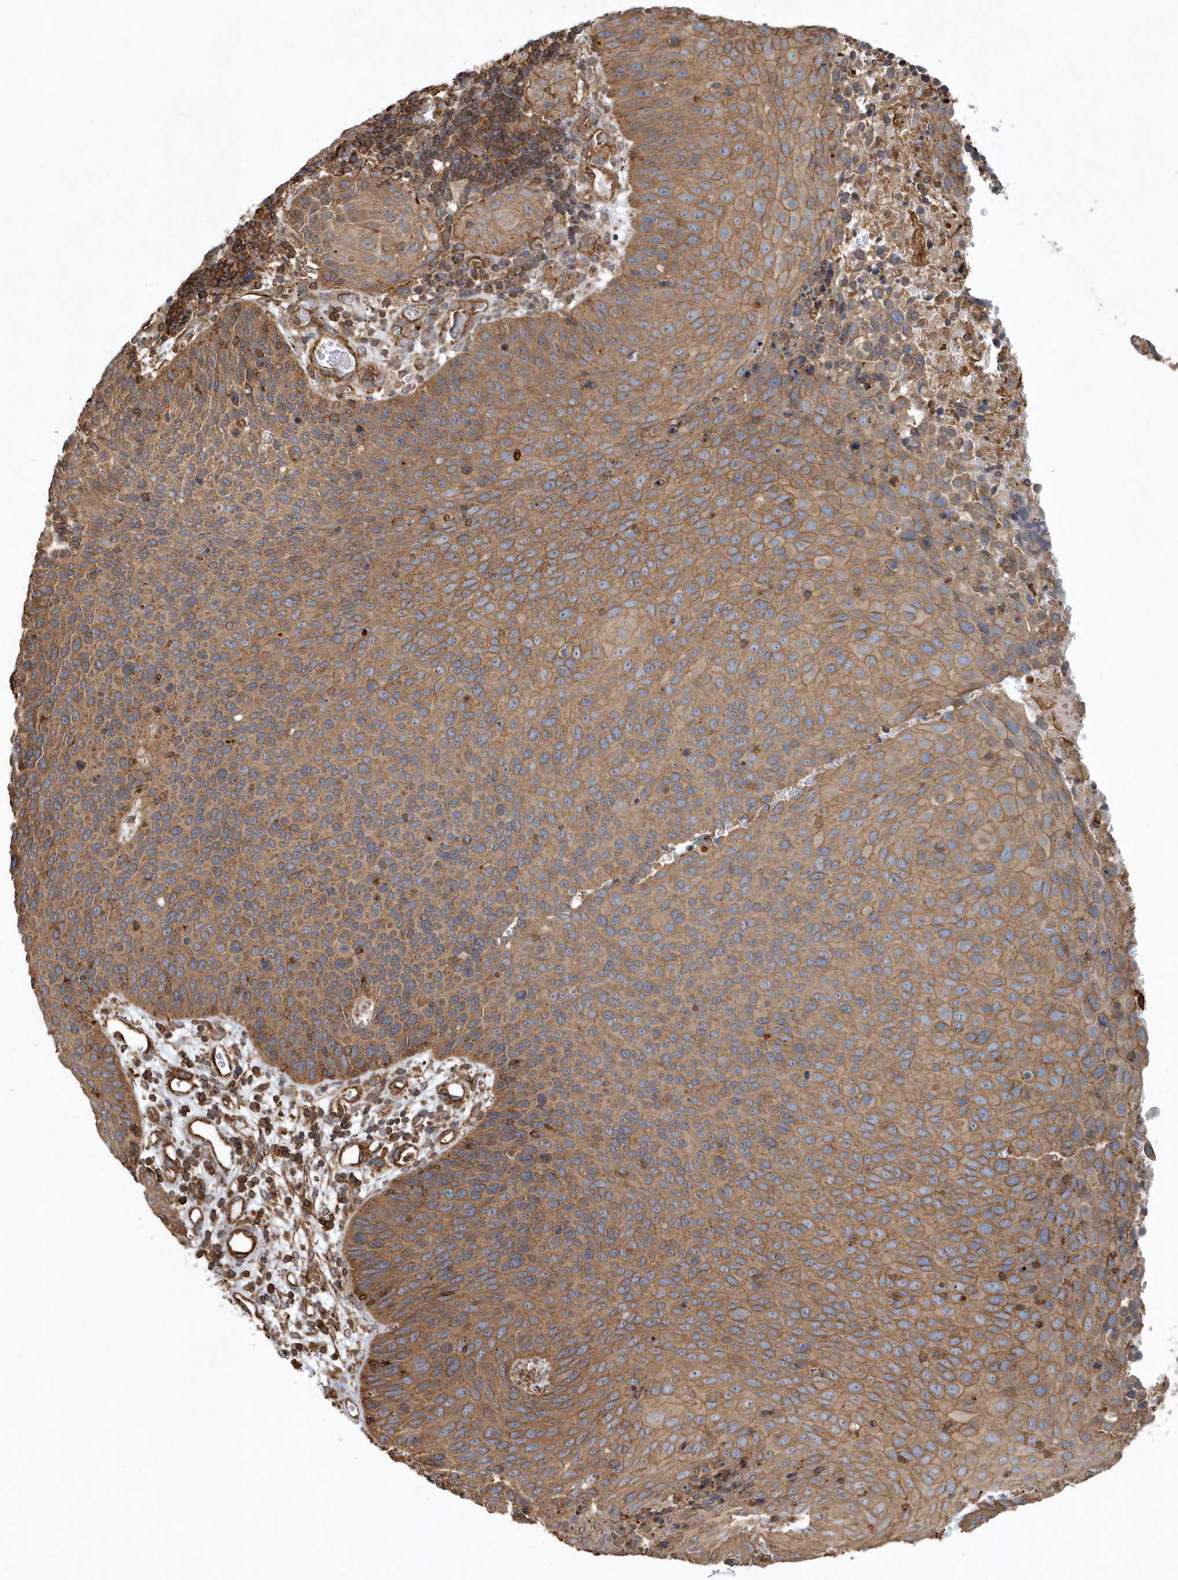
{"staining": {"intensity": "moderate", "quantity": ">75%", "location": "cytoplasmic/membranous"}, "tissue": "cervical cancer", "cell_type": "Tumor cells", "image_type": "cancer", "snomed": [{"axis": "morphology", "description": "Squamous cell carcinoma, NOS"}, {"axis": "topography", "description": "Cervix"}], "caption": "A micrograph showing moderate cytoplasmic/membranous staining in about >75% of tumor cells in squamous cell carcinoma (cervical), as visualized by brown immunohistochemical staining.", "gene": "MMUT", "patient": {"sex": "female", "age": 55}}